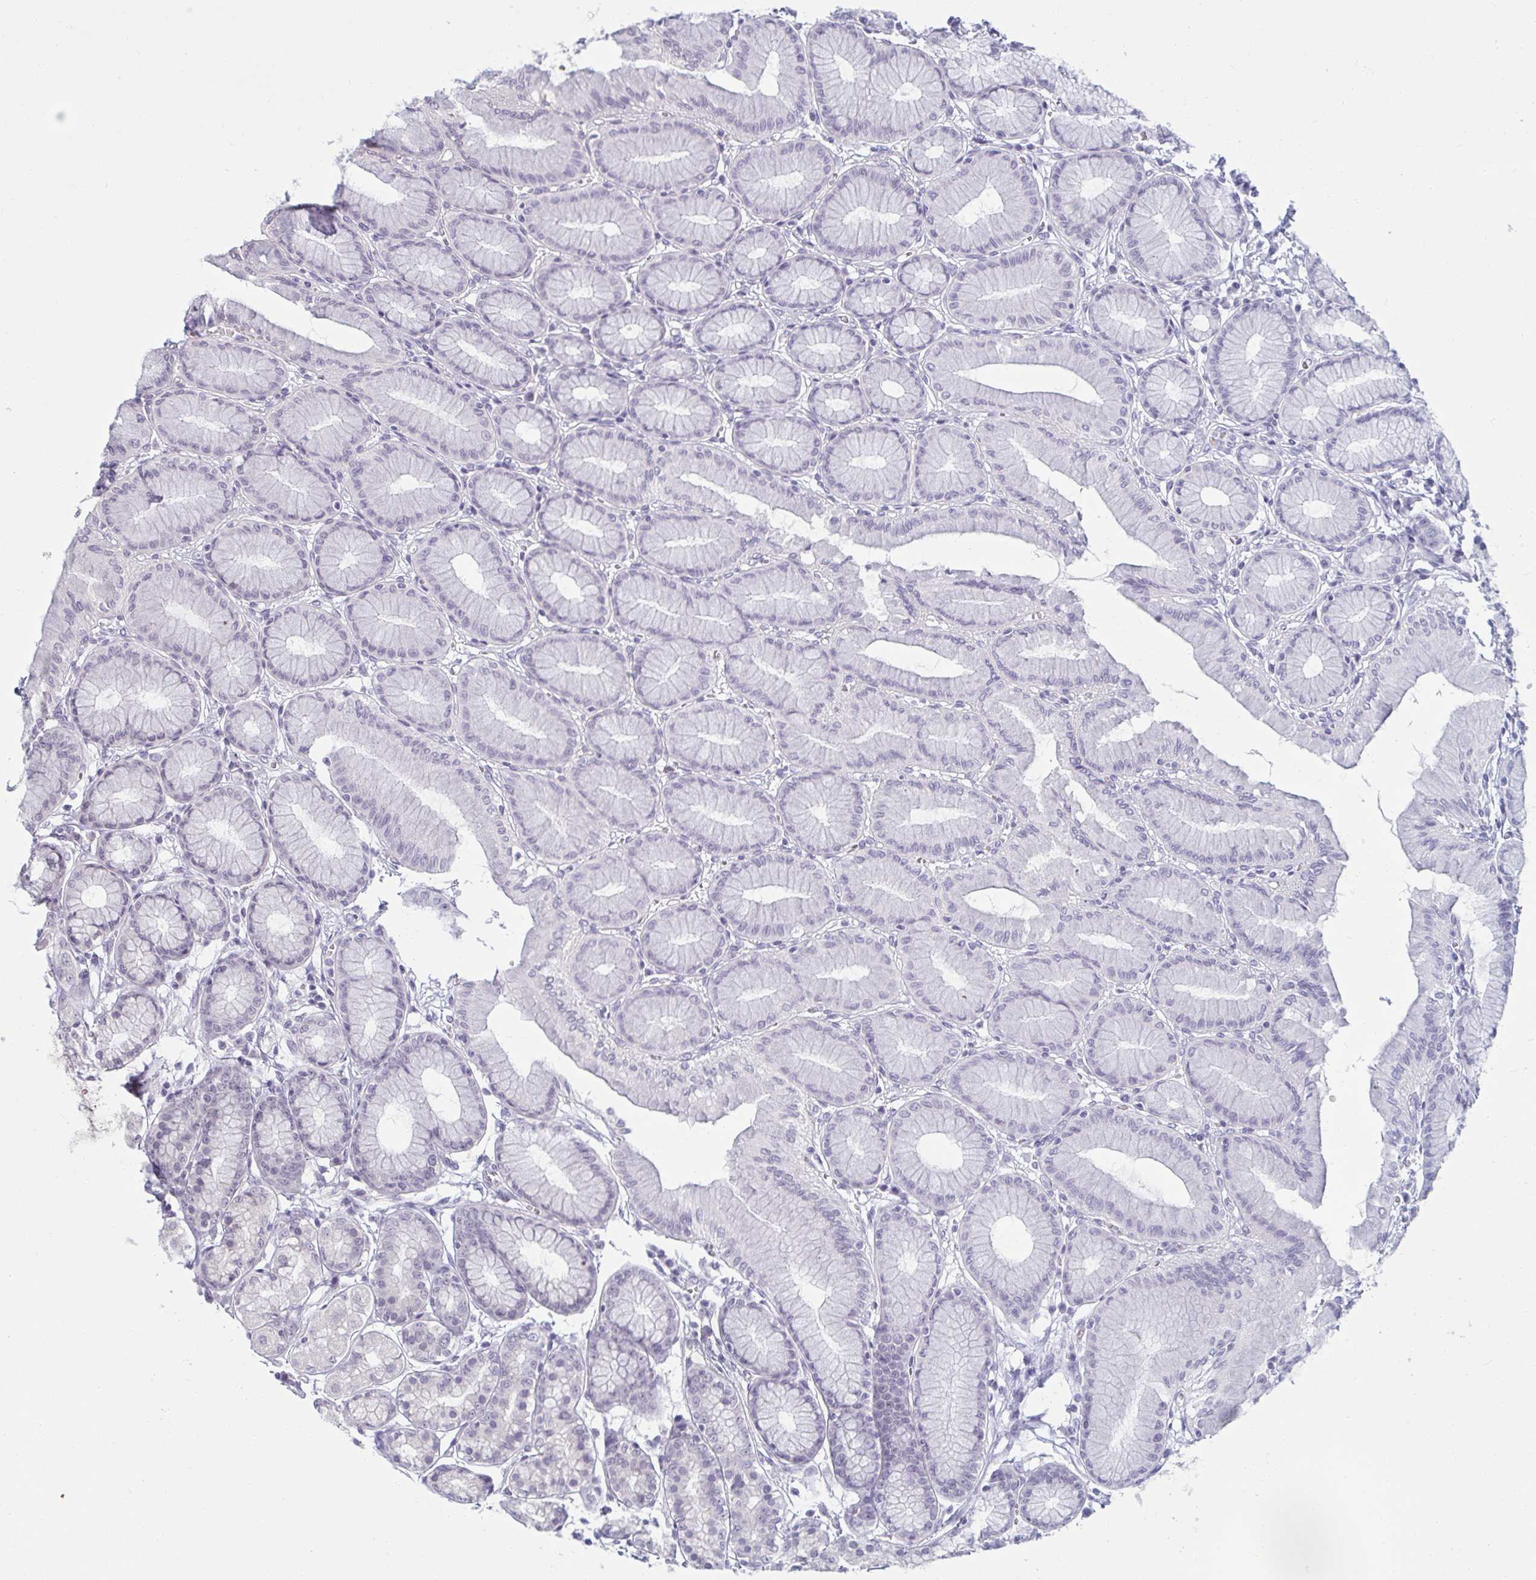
{"staining": {"intensity": "negative", "quantity": "none", "location": "none"}, "tissue": "stomach", "cell_type": "Glandular cells", "image_type": "normal", "snomed": [{"axis": "morphology", "description": "Normal tissue, NOS"}, {"axis": "topography", "description": "Stomach"}, {"axis": "topography", "description": "Stomach, lower"}], "caption": "Glandular cells show no significant protein positivity in normal stomach. Nuclei are stained in blue.", "gene": "RNASEH1", "patient": {"sex": "male", "age": 76}}